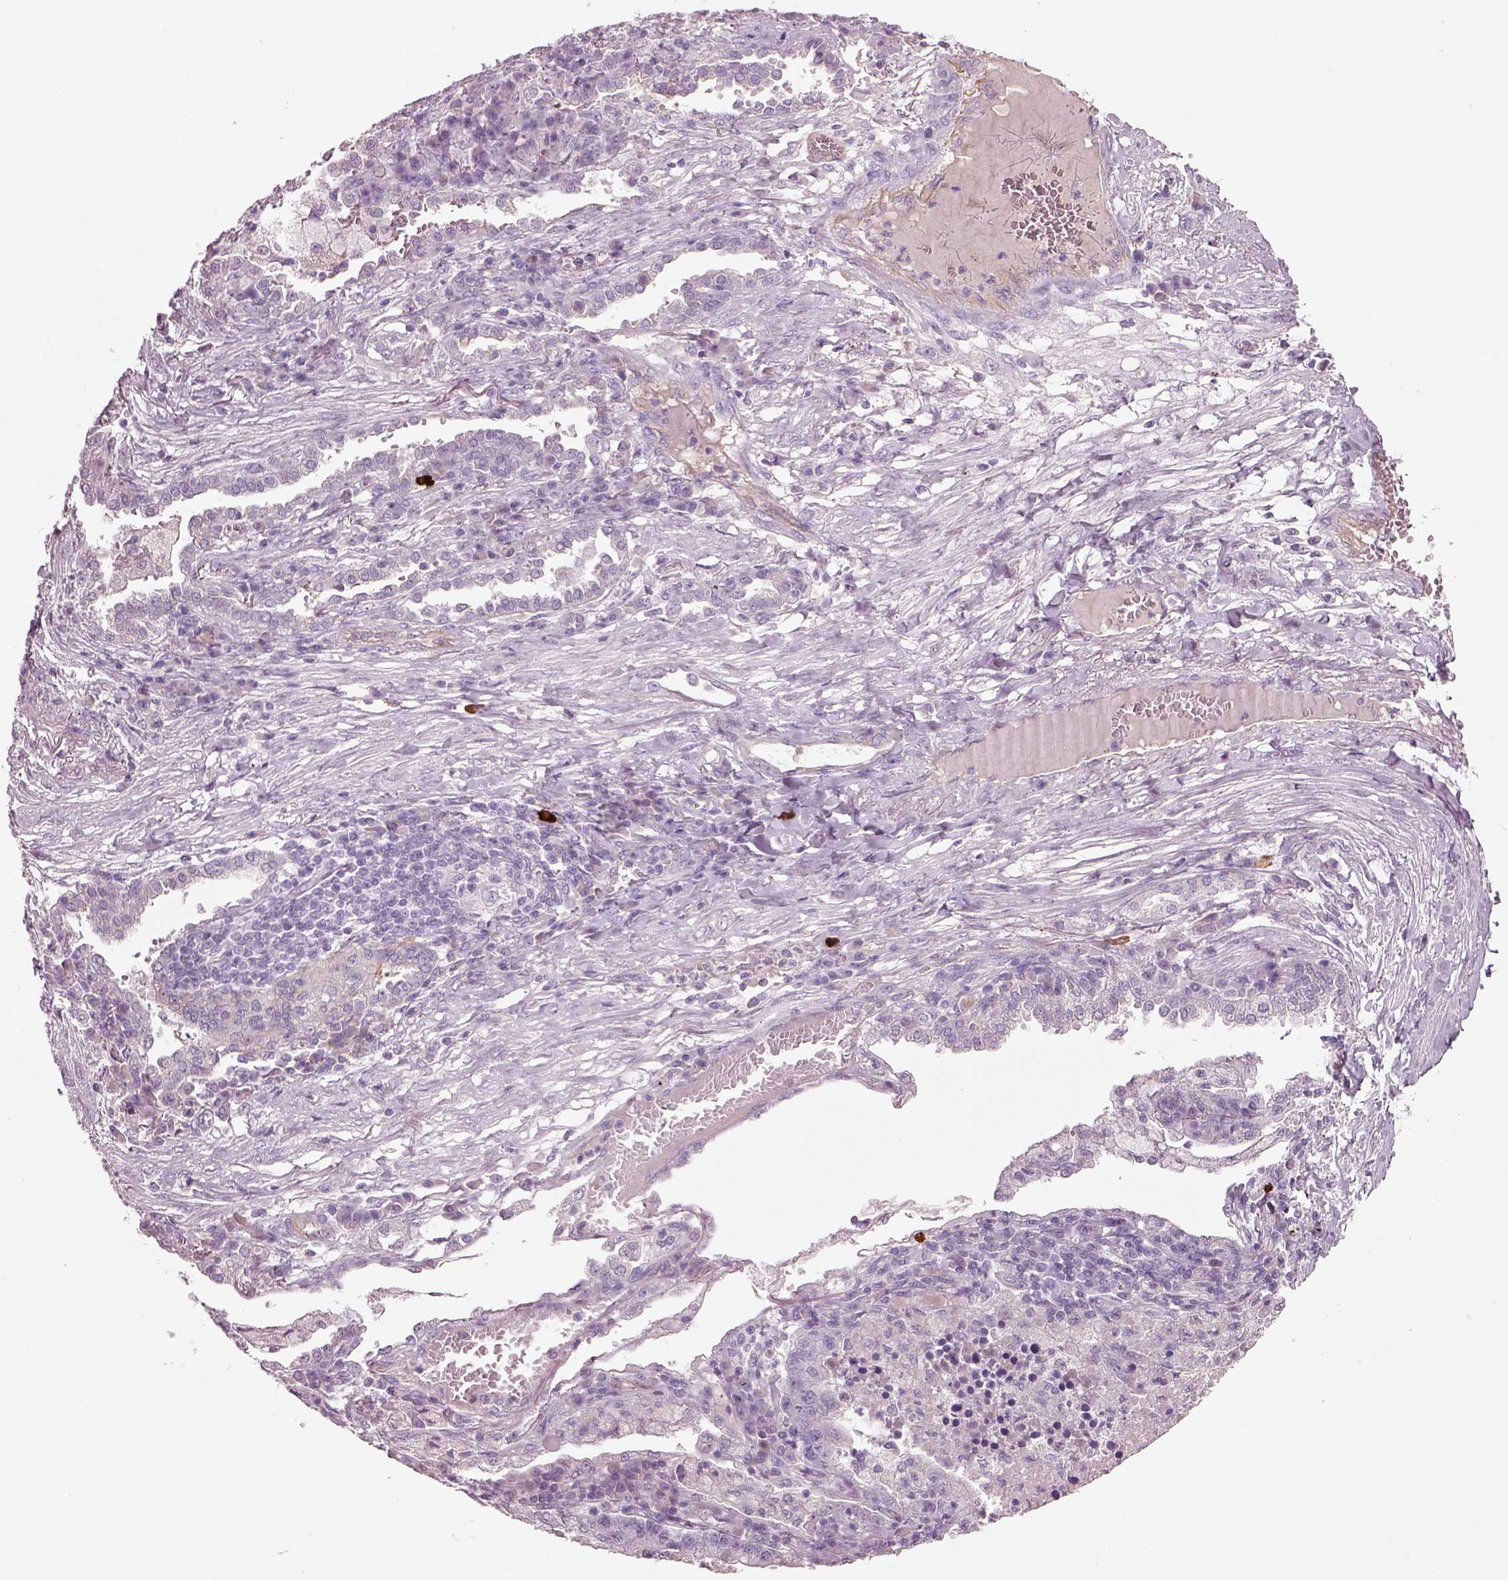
{"staining": {"intensity": "negative", "quantity": "none", "location": "none"}, "tissue": "lung cancer", "cell_type": "Tumor cells", "image_type": "cancer", "snomed": [{"axis": "morphology", "description": "Adenocarcinoma, NOS"}, {"axis": "topography", "description": "Lung"}], "caption": "Human lung adenocarcinoma stained for a protein using IHC demonstrates no expression in tumor cells.", "gene": "IGLL1", "patient": {"sex": "male", "age": 57}}